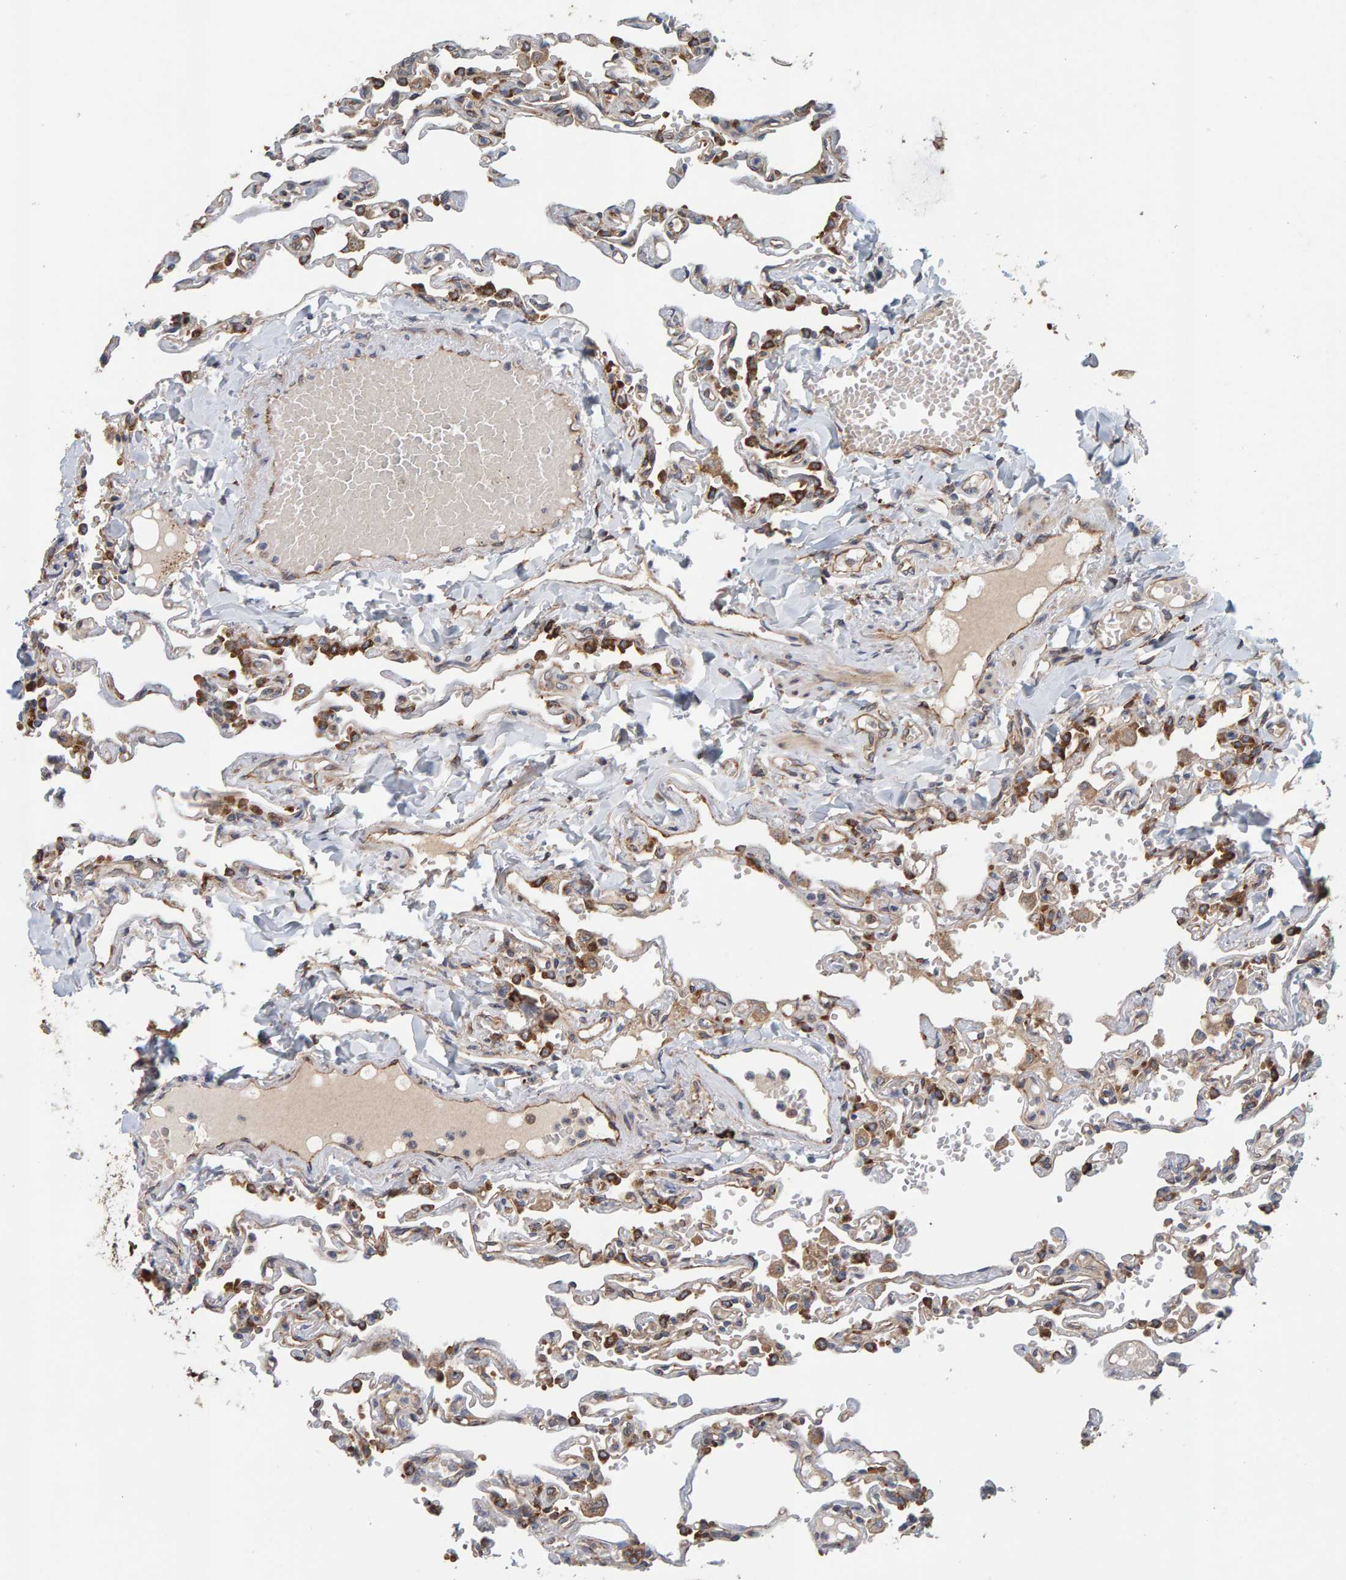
{"staining": {"intensity": "strong", "quantity": "25%-75%", "location": "cytoplasmic/membranous"}, "tissue": "lung", "cell_type": "Alveolar cells", "image_type": "normal", "snomed": [{"axis": "morphology", "description": "Normal tissue, NOS"}, {"axis": "topography", "description": "Lung"}], "caption": "Strong cytoplasmic/membranous expression is present in approximately 25%-75% of alveolar cells in unremarkable lung.", "gene": "BAIAP2", "patient": {"sex": "male", "age": 21}}